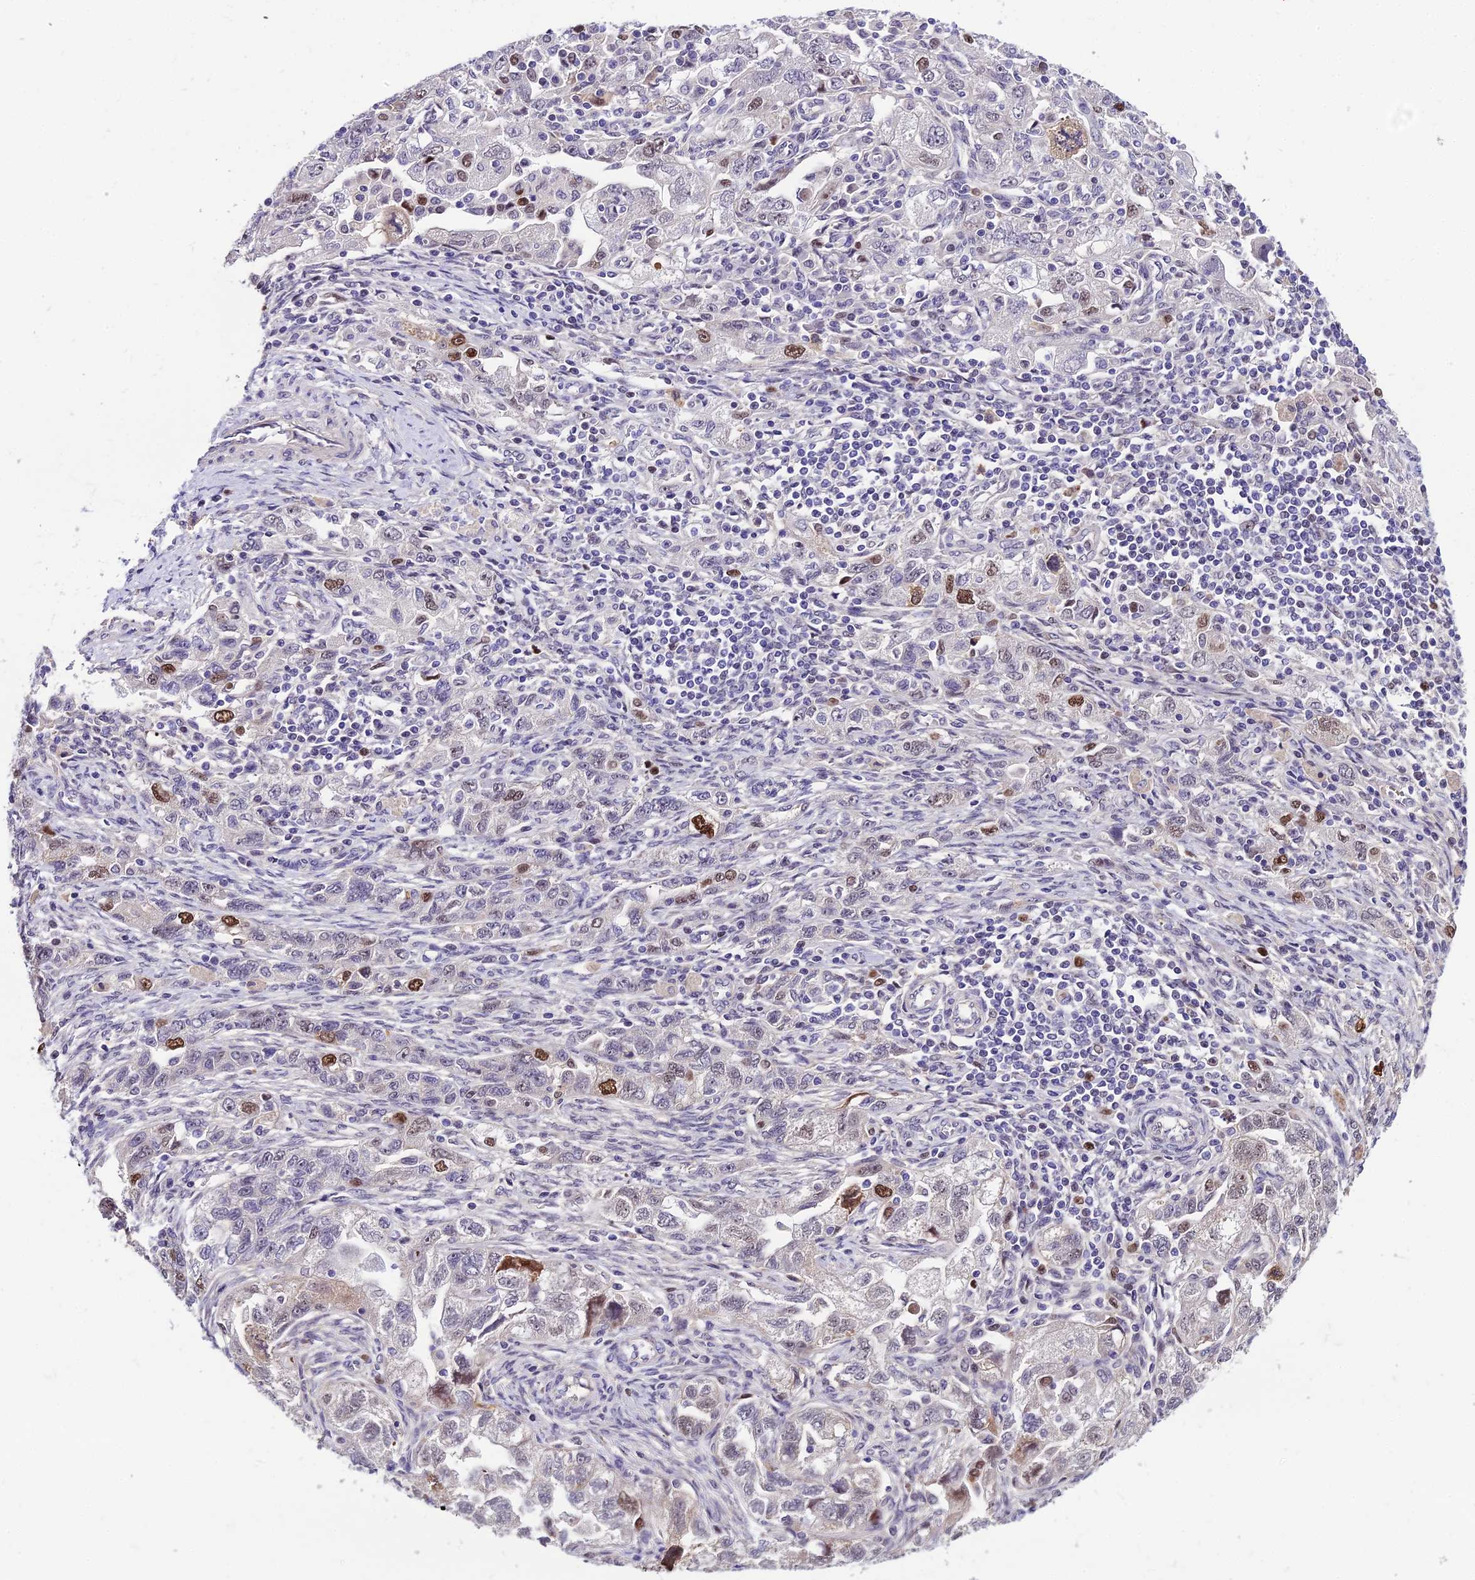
{"staining": {"intensity": "moderate", "quantity": "<25%", "location": "nuclear"}, "tissue": "ovarian cancer", "cell_type": "Tumor cells", "image_type": "cancer", "snomed": [{"axis": "morphology", "description": "Carcinoma, NOS"}, {"axis": "morphology", "description": "Cystadenocarcinoma, serous, NOS"}, {"axis": "topography", "description": "Ovary"}], "caption": "There is low levels of moderate nuclear positivity in tumor cells of ovarian cancer (serous cystadenocarcinoma), as demonstrated by immunohistochemical staining (brown color).", "gene": "TRIML2", "patient": {"sex": "female", "age": 69}}